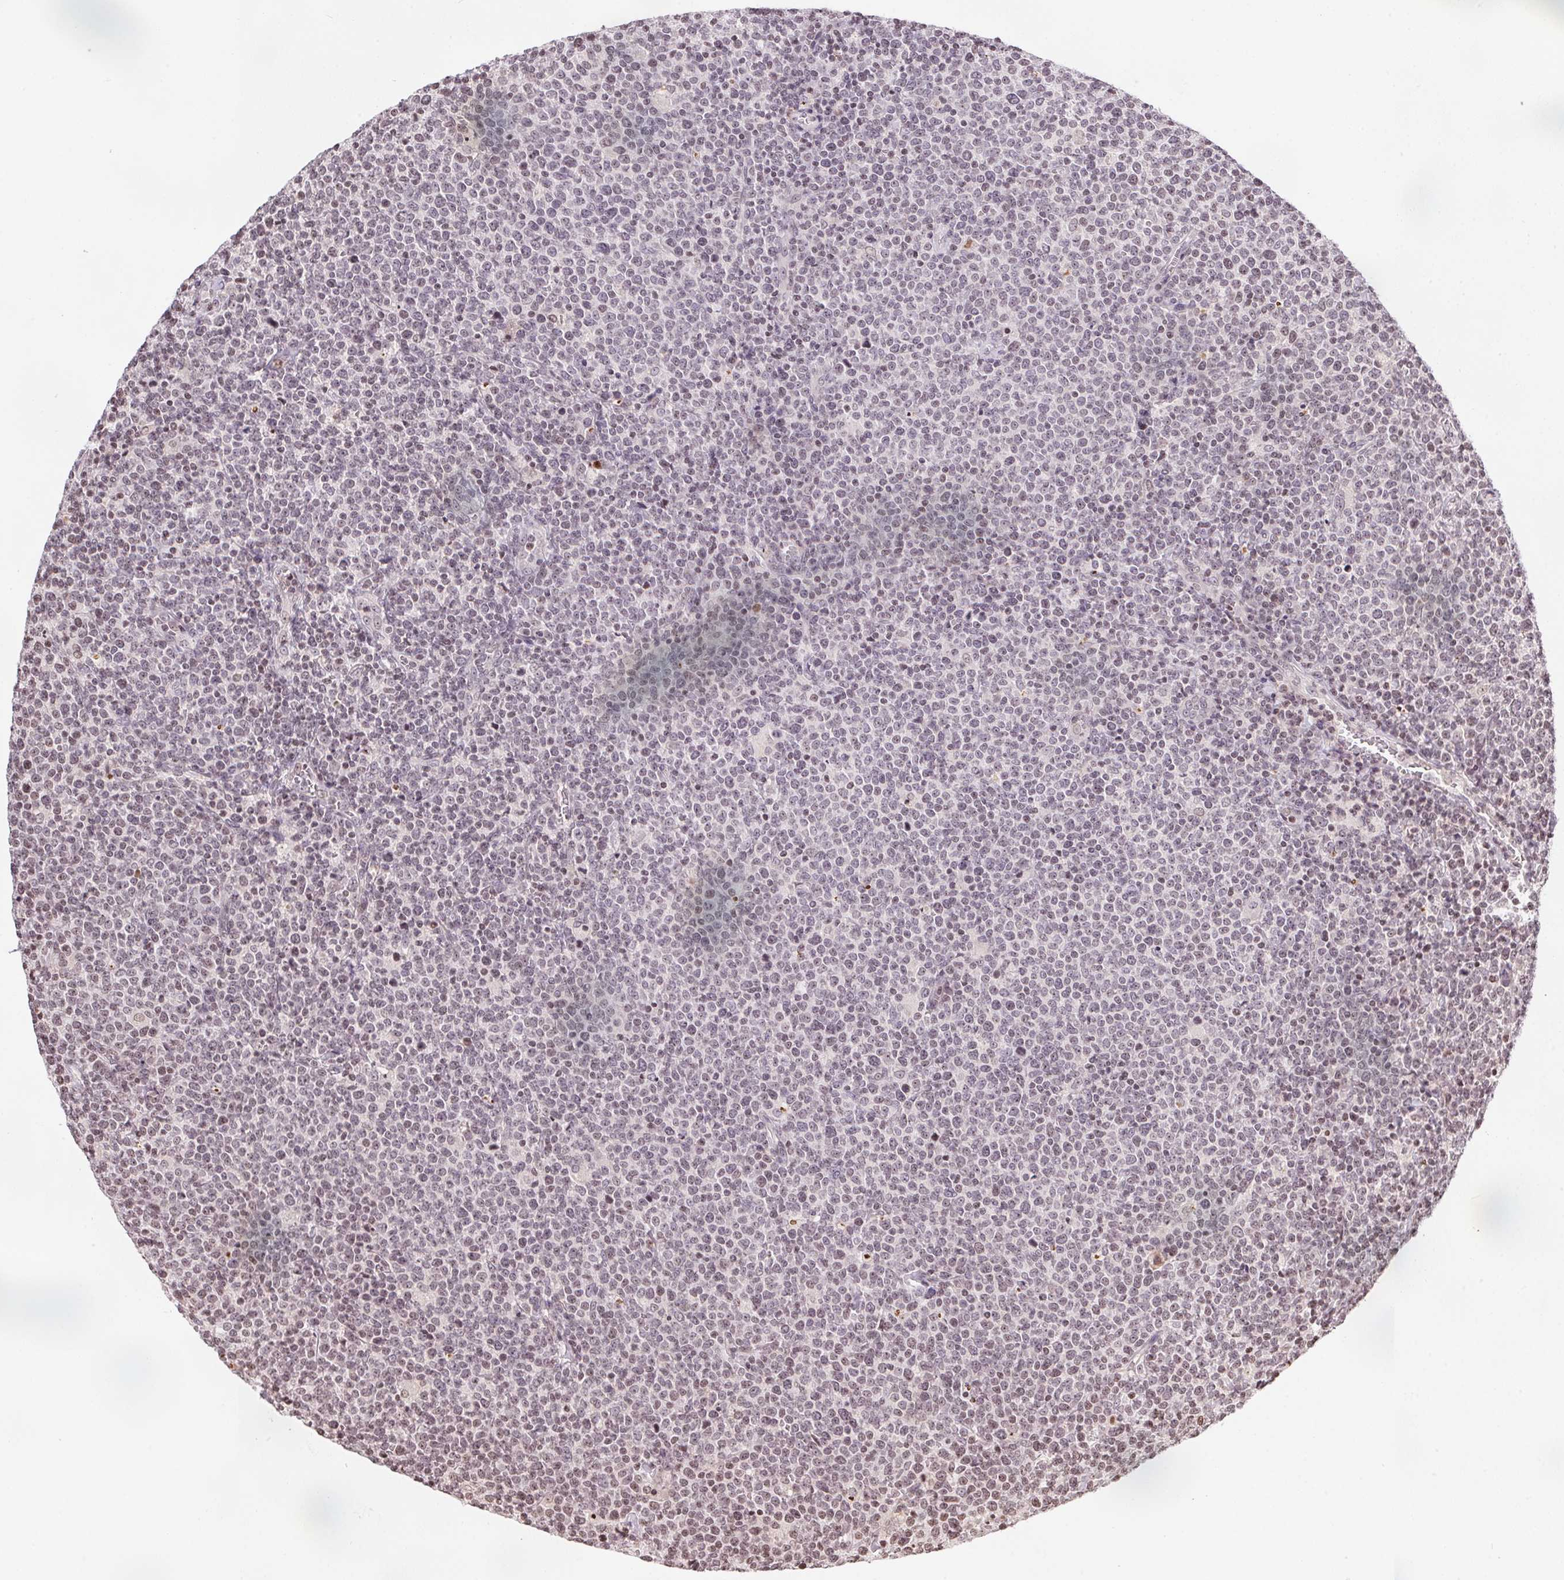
{"staining": {"intensity": "negative", "quantity": "none", "location": "none"}, "tissue": "lymphoma", "cell_type": "Tumor cells", "image_type": "cancer", "snomed": [{"axis": "morphology", "description": "Malignant lymphoma, non-Hodgkin's type, High grade"}, {"axis": "topography", "description": "Lymph node"}], "caption": "Protein analysis of lymphoma displays no significant expression in tumor cells.", "gene": "RNF181", "patient": {"sex": "male", "age": 61}}